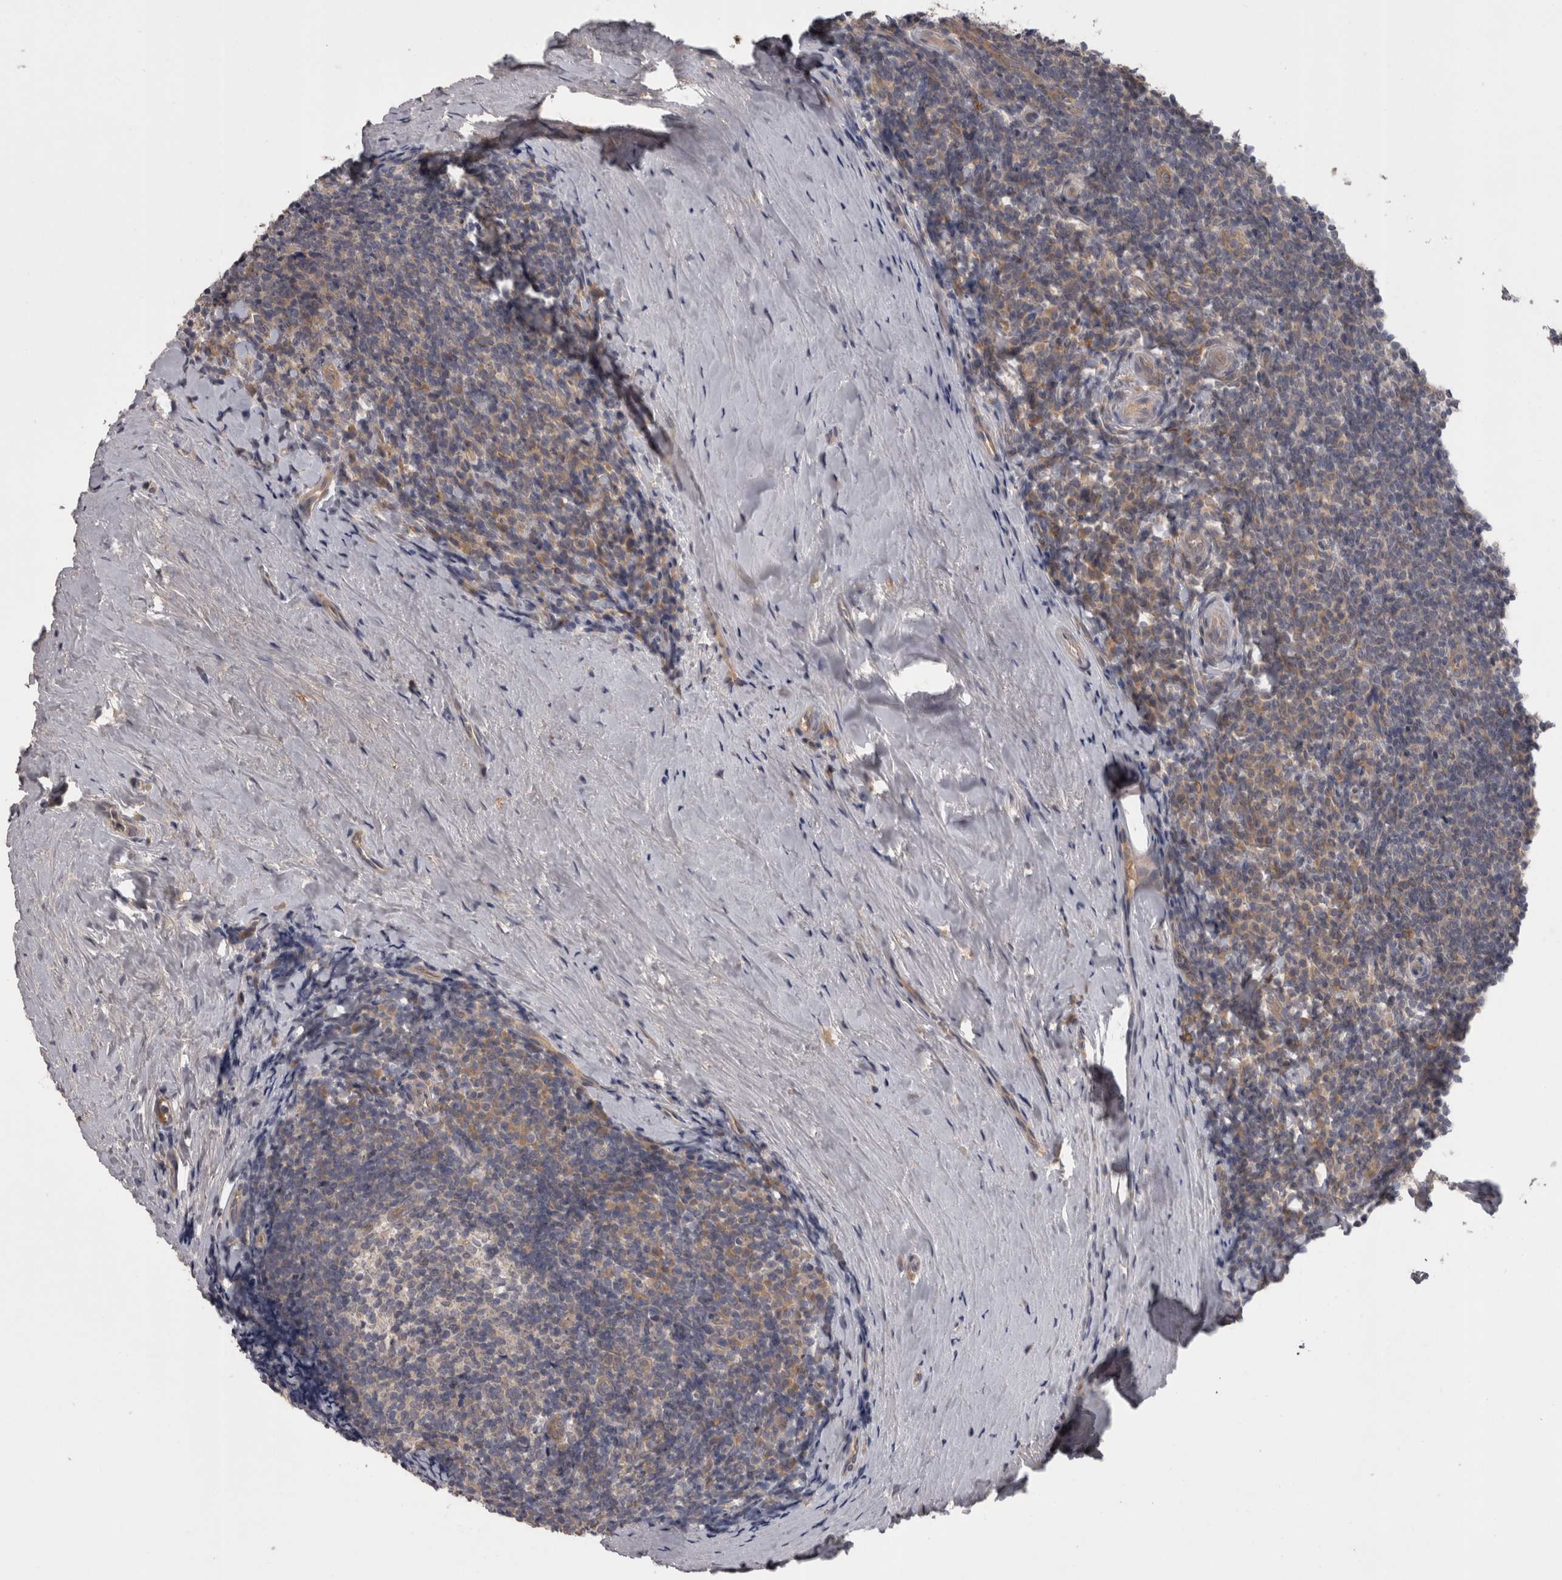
{"staining": {"intensity": "weak", "quantity": "<25%", "location": "cytoplasmic/membranous"}, "tissue": "tonsil", "cell_type": "Germinal center cells", "image_type": "normal", "snomed": [{"axis": "morphology", "description": "Normal tissue, NOS"}, {"axis": "topography", "description": "Tonsil"}], "caption": "Immunohistochemistry histopathology image of normal human tonsil stained for a protein (brown), which demonstrates no staining in germinal center cells.", "gene": "PON3", "patient": {"sex": "male", "age": 37}}